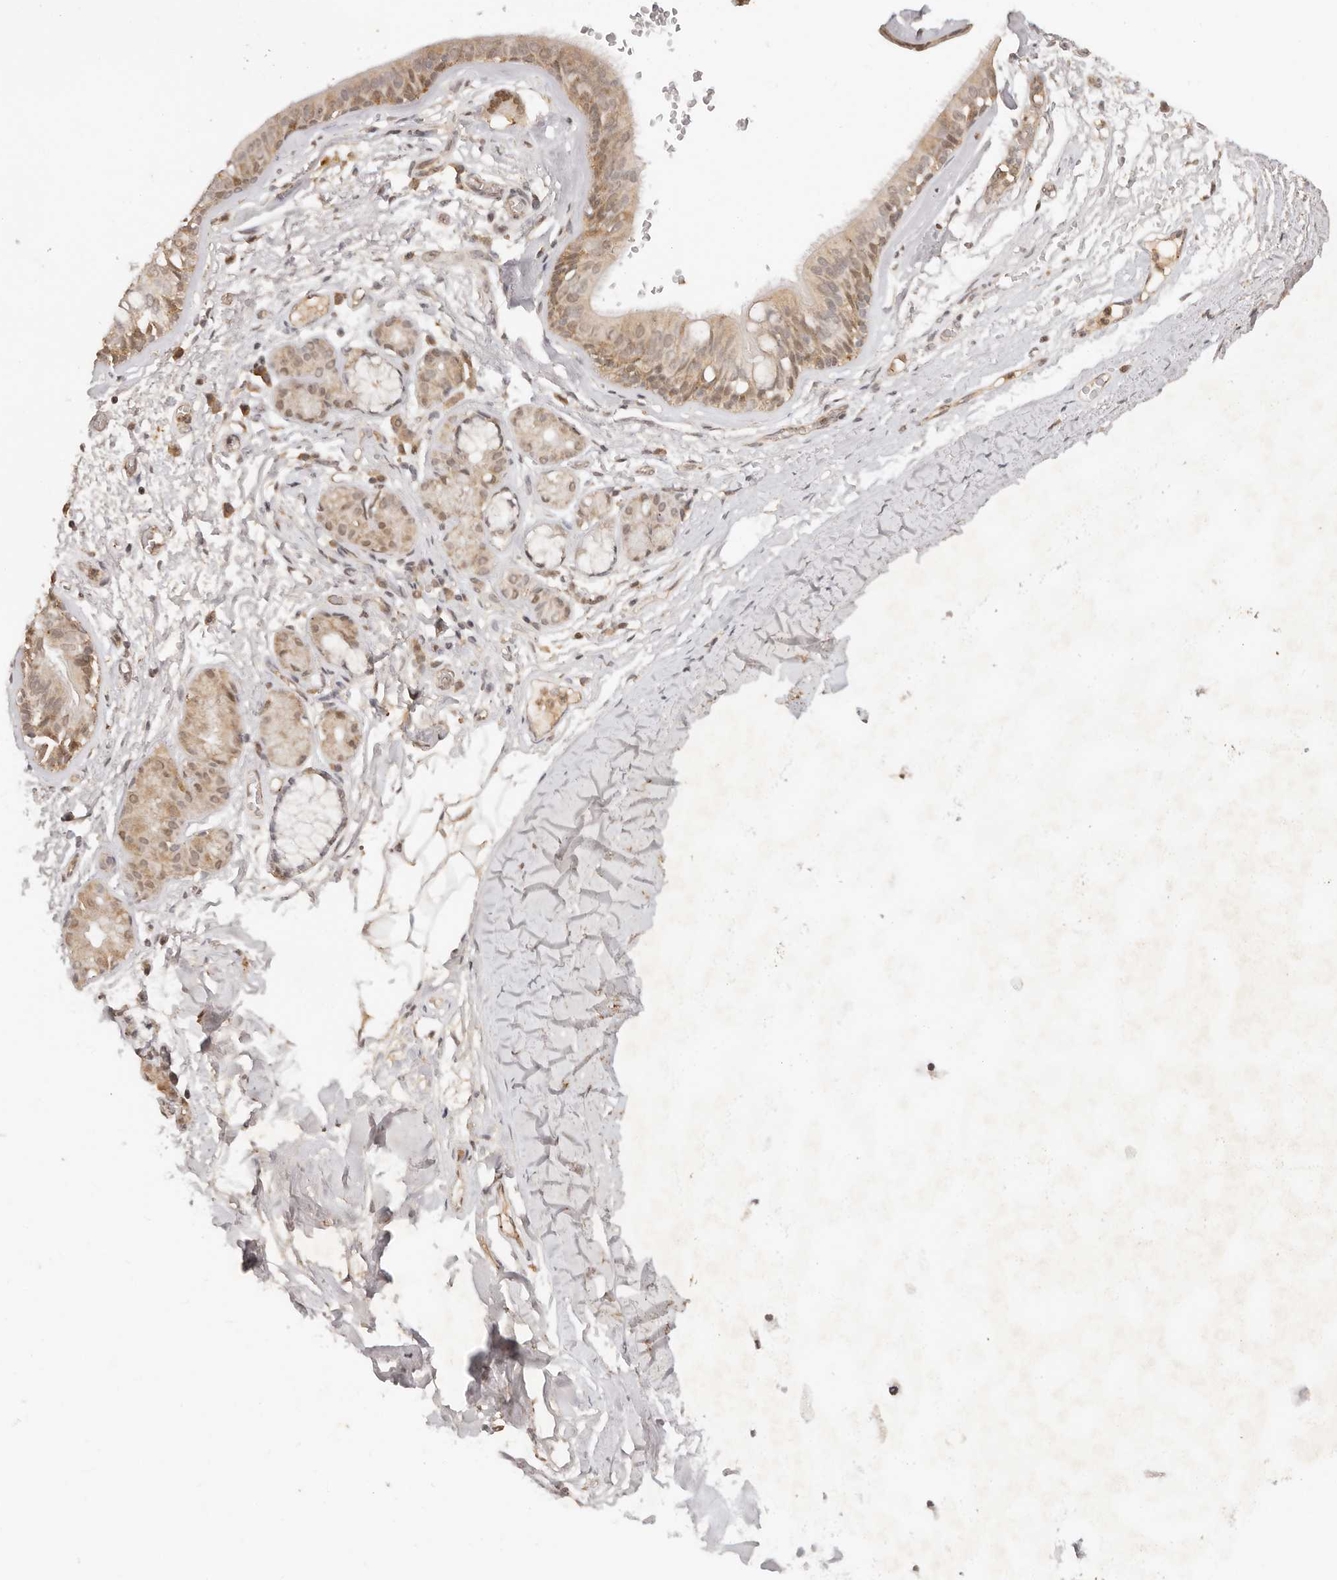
{"staining": {"intensity": "moderate", "quantity": ">75%", "location": "cytoplasmic/membranous"}, "tissue": "bronchus", "cell_type": "Respiratory epithelial cells", "image_type": "normal", "snomed": [{"axis": "morphology", "description": "Normal tissue, NOS"}, {"axis": "topography", "description": "Cartilage tissue"}], "caption": "A histopathology image of bronchus stained for a protein demonstrates moderate cytoplasmic/membranous brown staining in respiratory epithelial cells. The protein of interest is stained brown, and the nuclei are stained in blue (DAB (3,3'-diaminobenzidine) IHC with brightfield microscopy, high magnification).", "gene": "SEC14L1", "patient": {"sex": "female", "age": 63}}